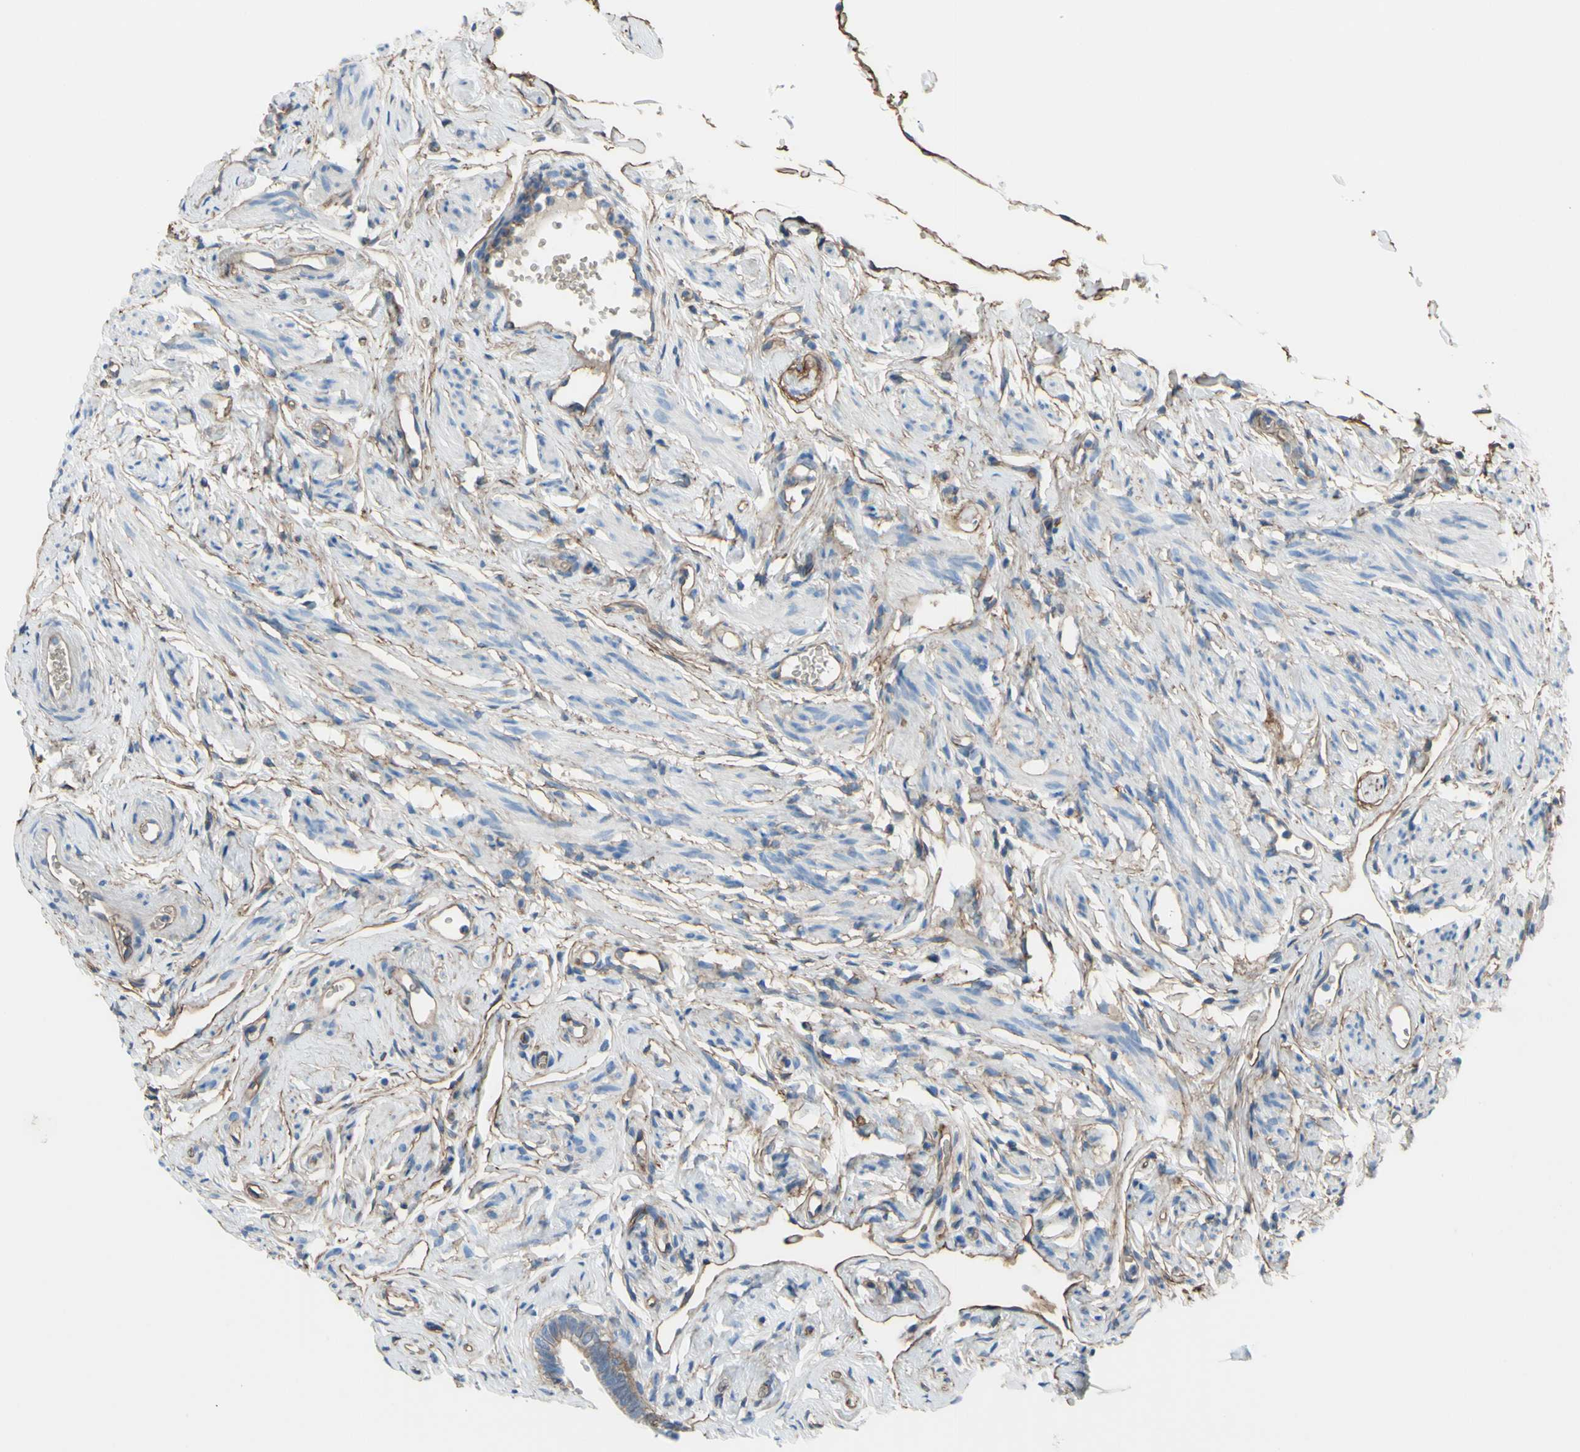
{"staining": {"intensity": "moderate", "quantity": ">75%", "location": "cytoplasmic/membranous"}, "tissue": "fallopian tube", "cell_type": "Glandular cells", "image_type": "normal", "snomed": [{"axis": "morphology", "description": "Normal tissue, NOS"}, {"axis": "topography", "description": "Fallopian tube"}], "caption": "Immunohistochemical staining of benign human fallopian tube reveals >75% levels of moderate cytoplasmic/membranous protein expression in approximately >75% of glandular cells.", "gene": "TPBG", "patient": {"sex": "female", "age": 71}}